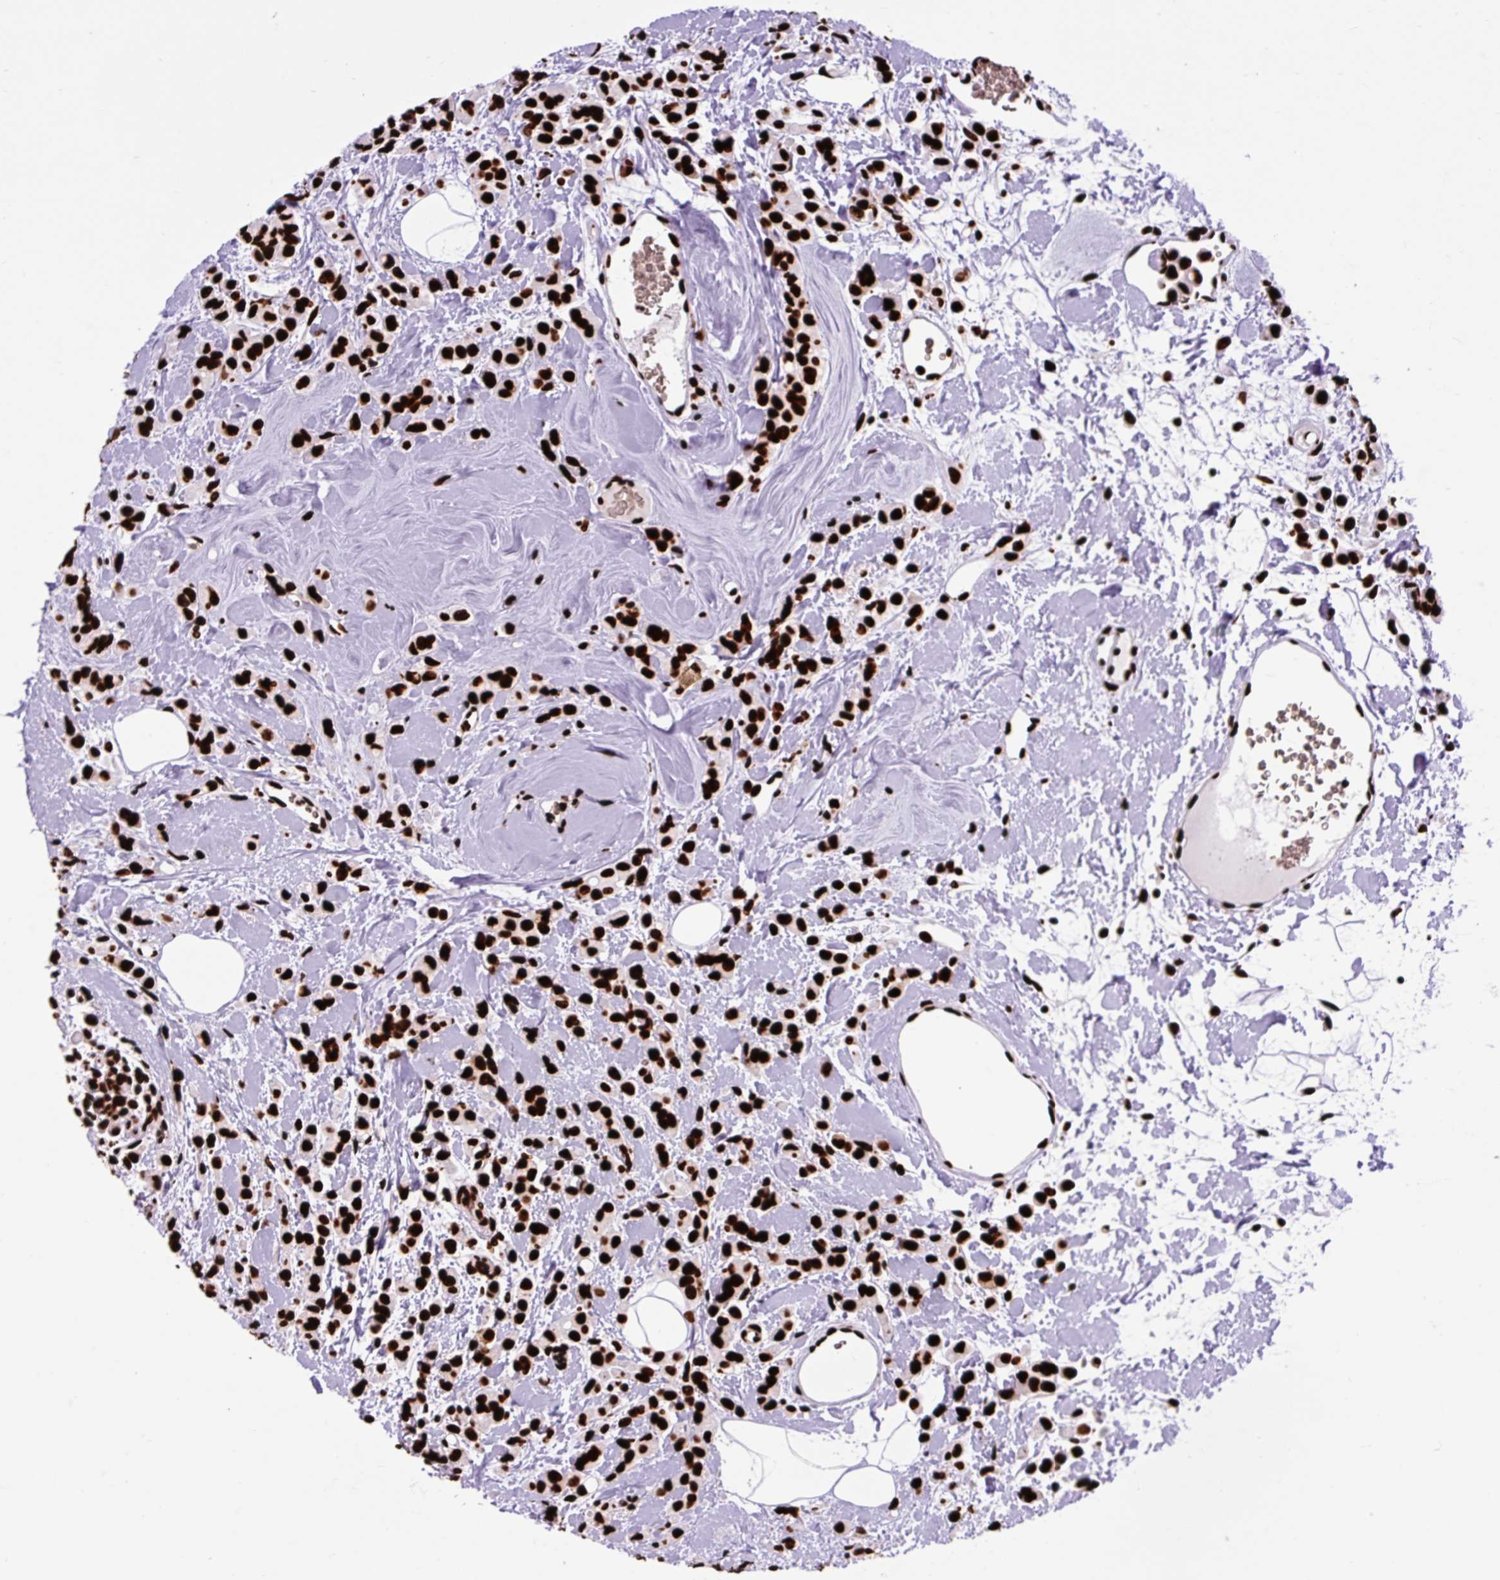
{"staining": {"intensity": "strong", "quantity": ">75%", "location": "nuclear"}, "tissue": "breast cancer", "cell_type": "Tumor cells", "image_type": "cancer", "snomed": [{"axis": "morphology", "description": "Lobular carcinoma"}, {"axis": "topography", "description": "Breast"}], "caption": "Breast lobular carcinoma stained with immunohistochemistry exhibits strong nuclear expression in approximately >75% of tumor cells. The protein is stained brown, and the nuclei are stained in blue (DAB (3,3'-diaminobenzidine) IHC with brightfield microscopy, high magnification).", "gene": "FUS", "patient": {"sex": "female", "age": 68}}